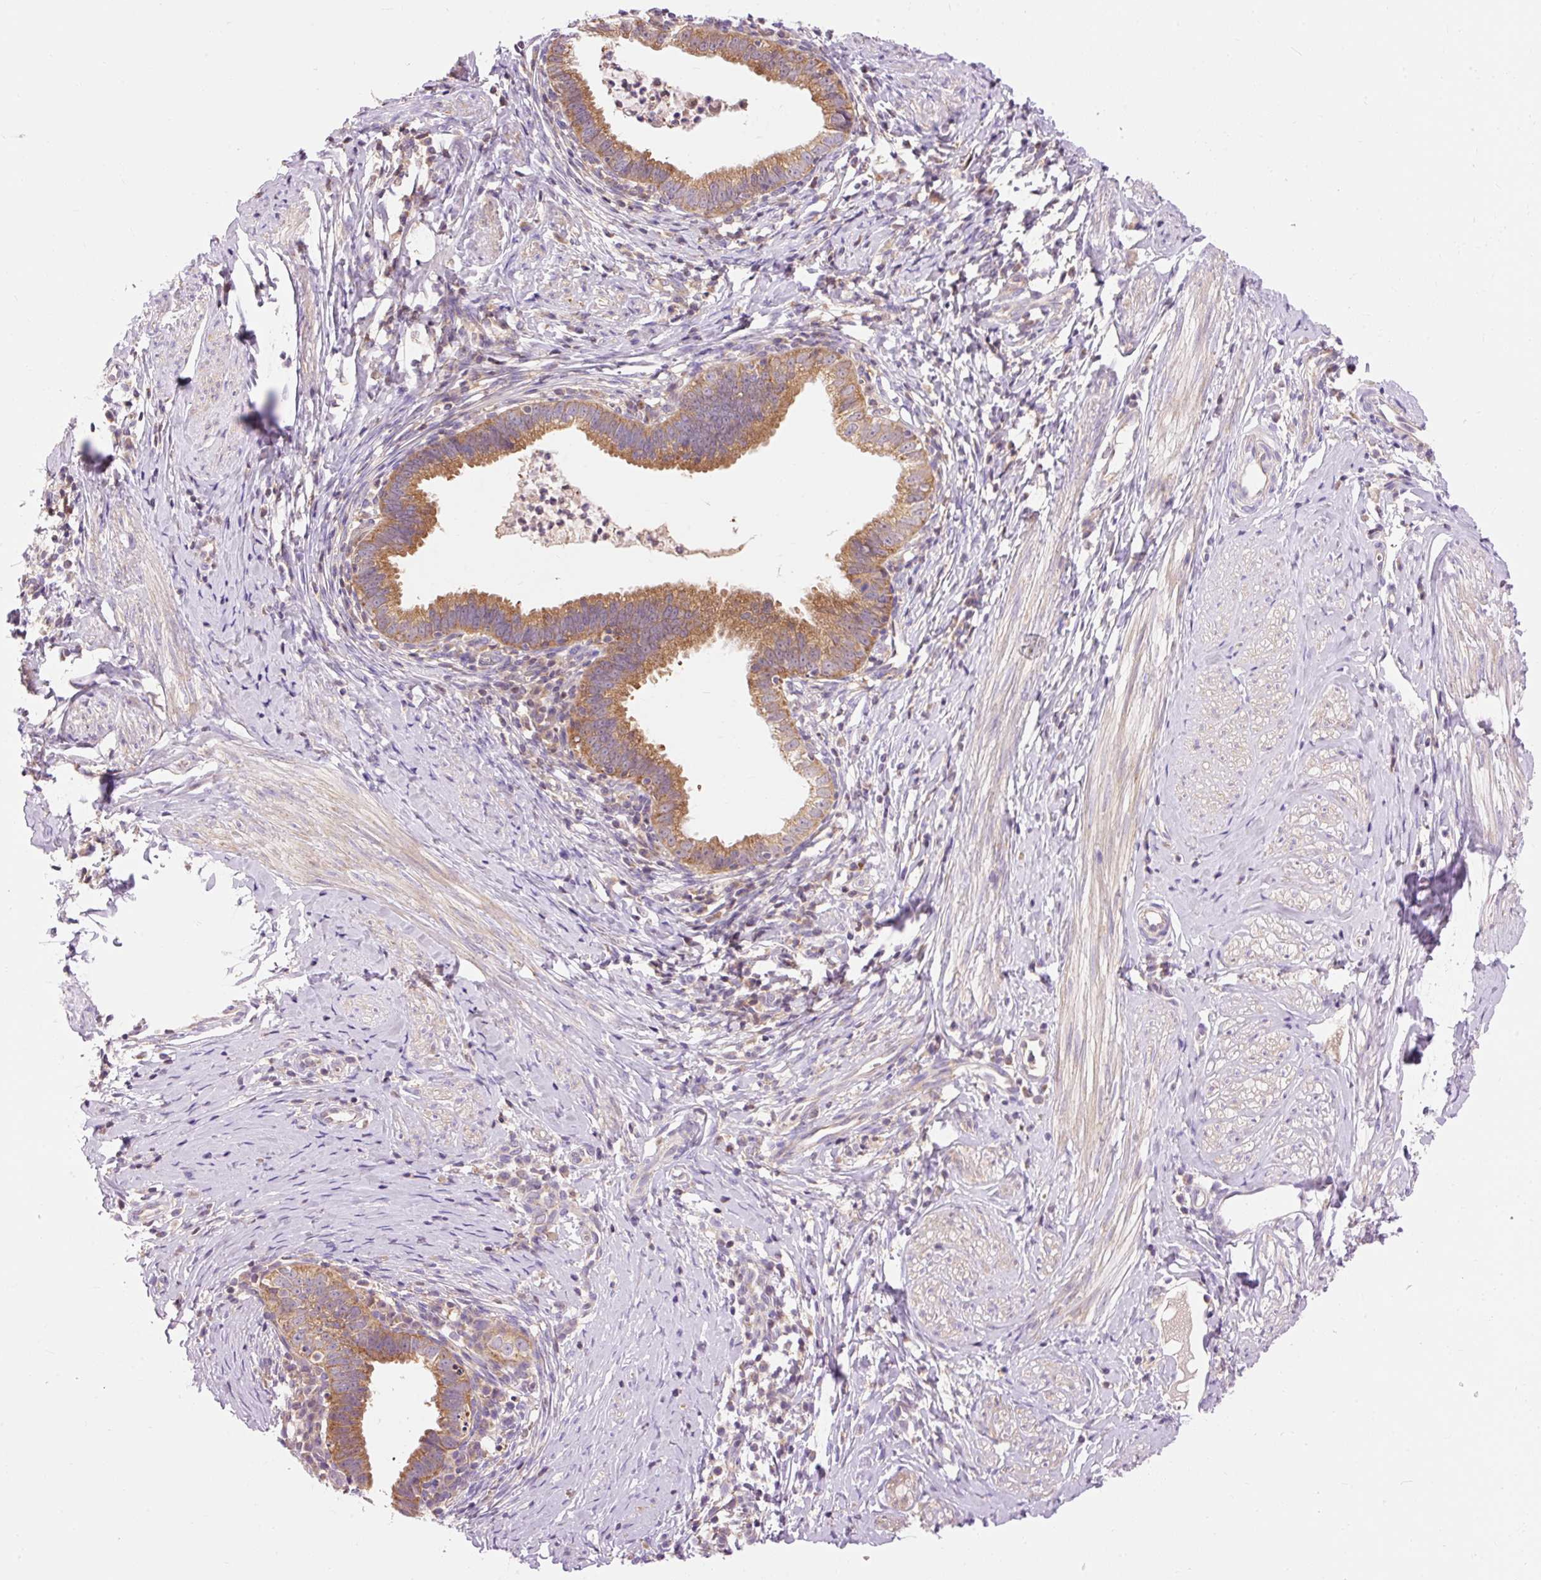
{"staining": {"intensity": "moderate", "quantity": ">75%", "location": "cytoplasmic/membranous"}, "tissue": "cervical cancer", "cell_type": "Tumor cells", "image_type": "cancer", "snomed": [{"axis": "morphology", "description": "Adenocarcinoma, NOS"}, {"axis": "topography", "description": "Cervix"}], "caption": "Immunohistochemistry photomicrograph of cervical cancer (adenocarcinoma) stained for a protein (brown), which exhibits medium levels of moderate cytoplasmic/membranous positivity in about >75% of tumor cells.", "gene": "IMMT", "patient": {"sex": "female", "age": 36}}